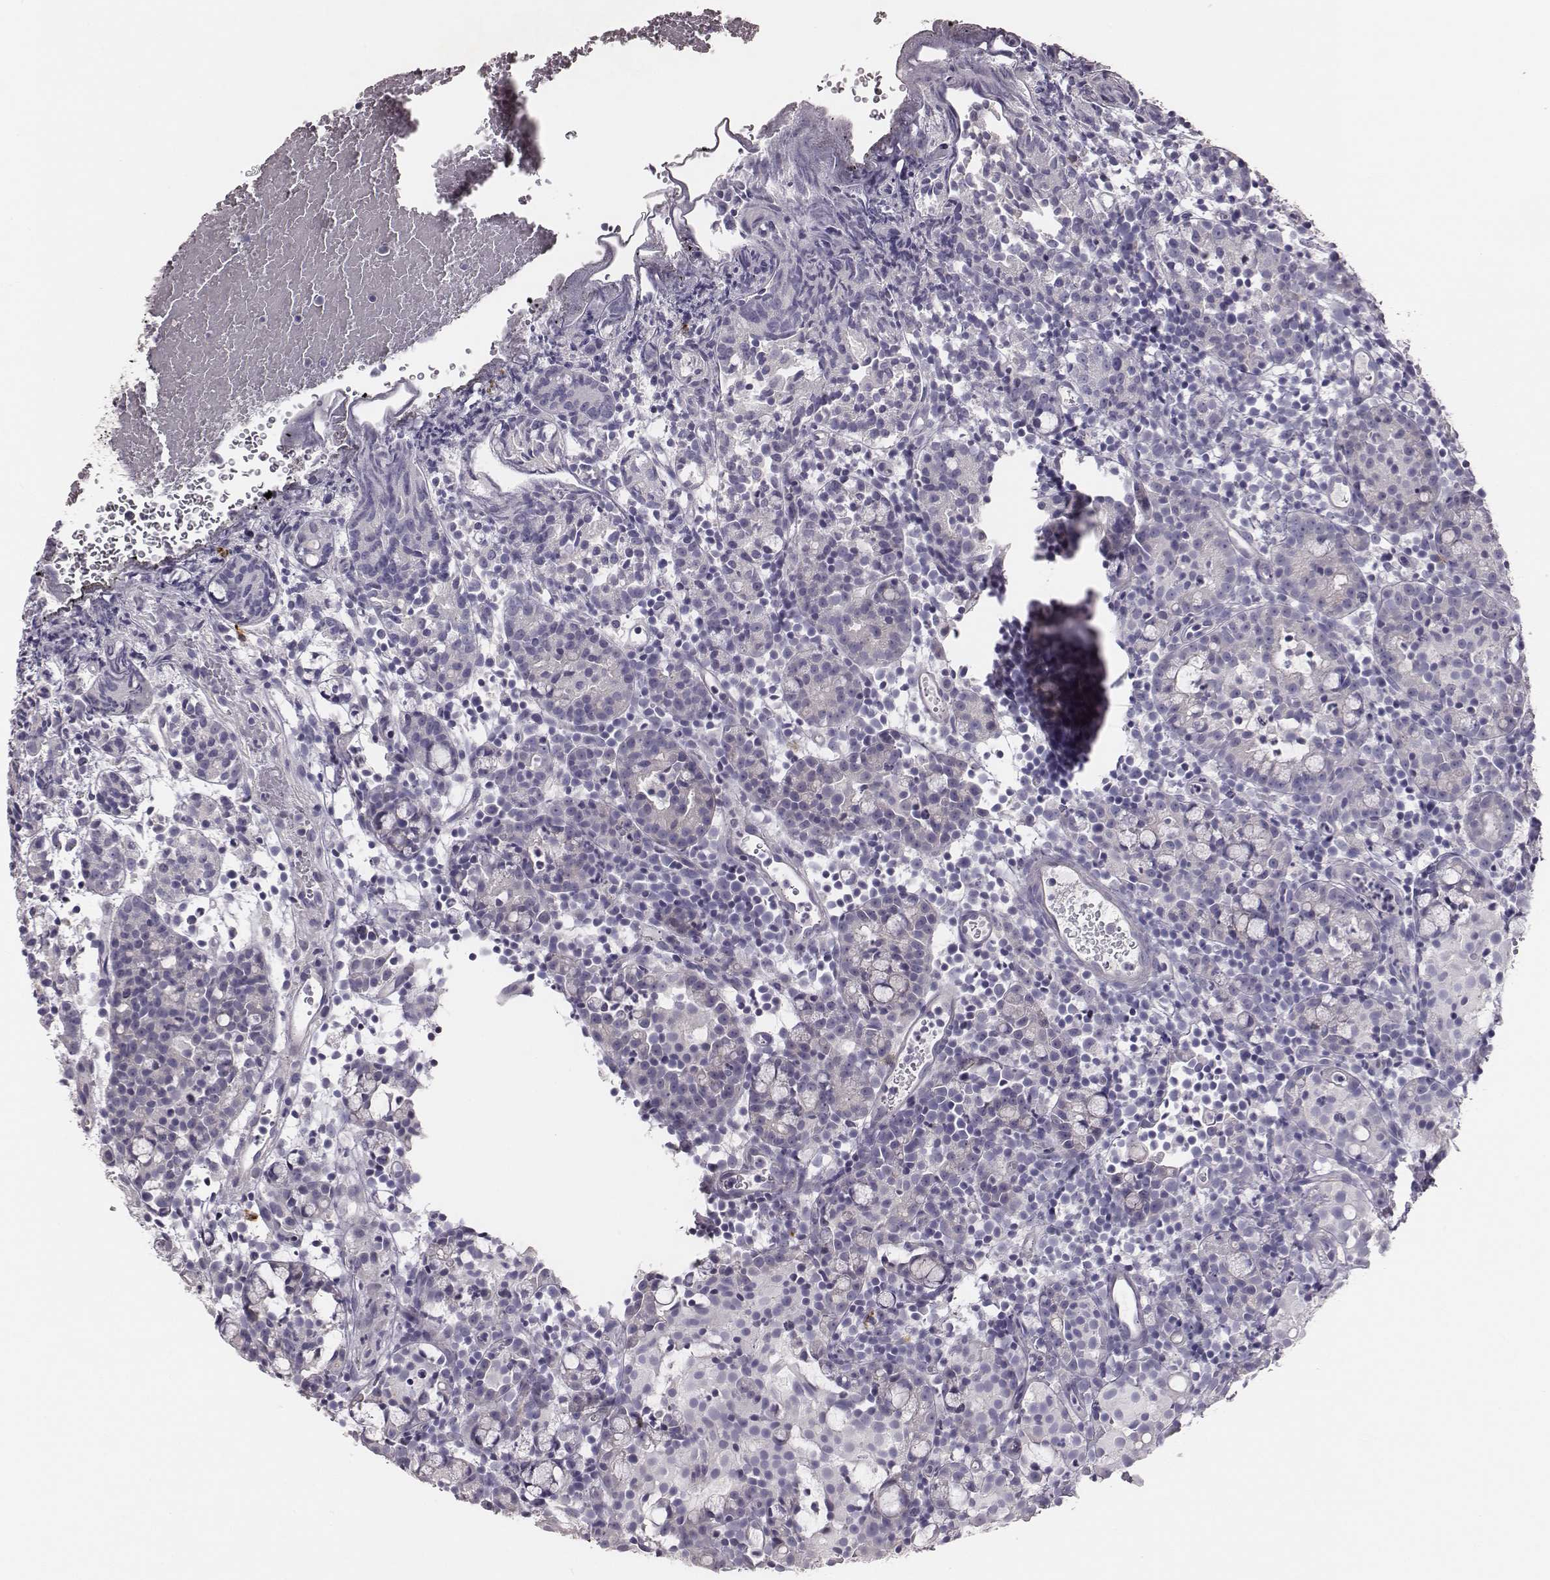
{"staining": {"intensity": "negative", "quantity": "none", "location": "none"}, "tissue": "prostate cancer", "cell_type": "Tumor cells", "image_type": "cancer", "snomed": [{"axis": "morphology", "description": "Adenocarcinoma, High grade"}, {"axis": "topography", "description": "Prostate"}], "caption": "High magnification brightfield microscopy of adenocarcinoma (high-grade) (prostate) stained with DAB (brown) and counterstained with hematoxylin (blue): tumor cells show no significant expression.", "gene": "P2RY10", "patient": {"sex": "male", "age": 53}}